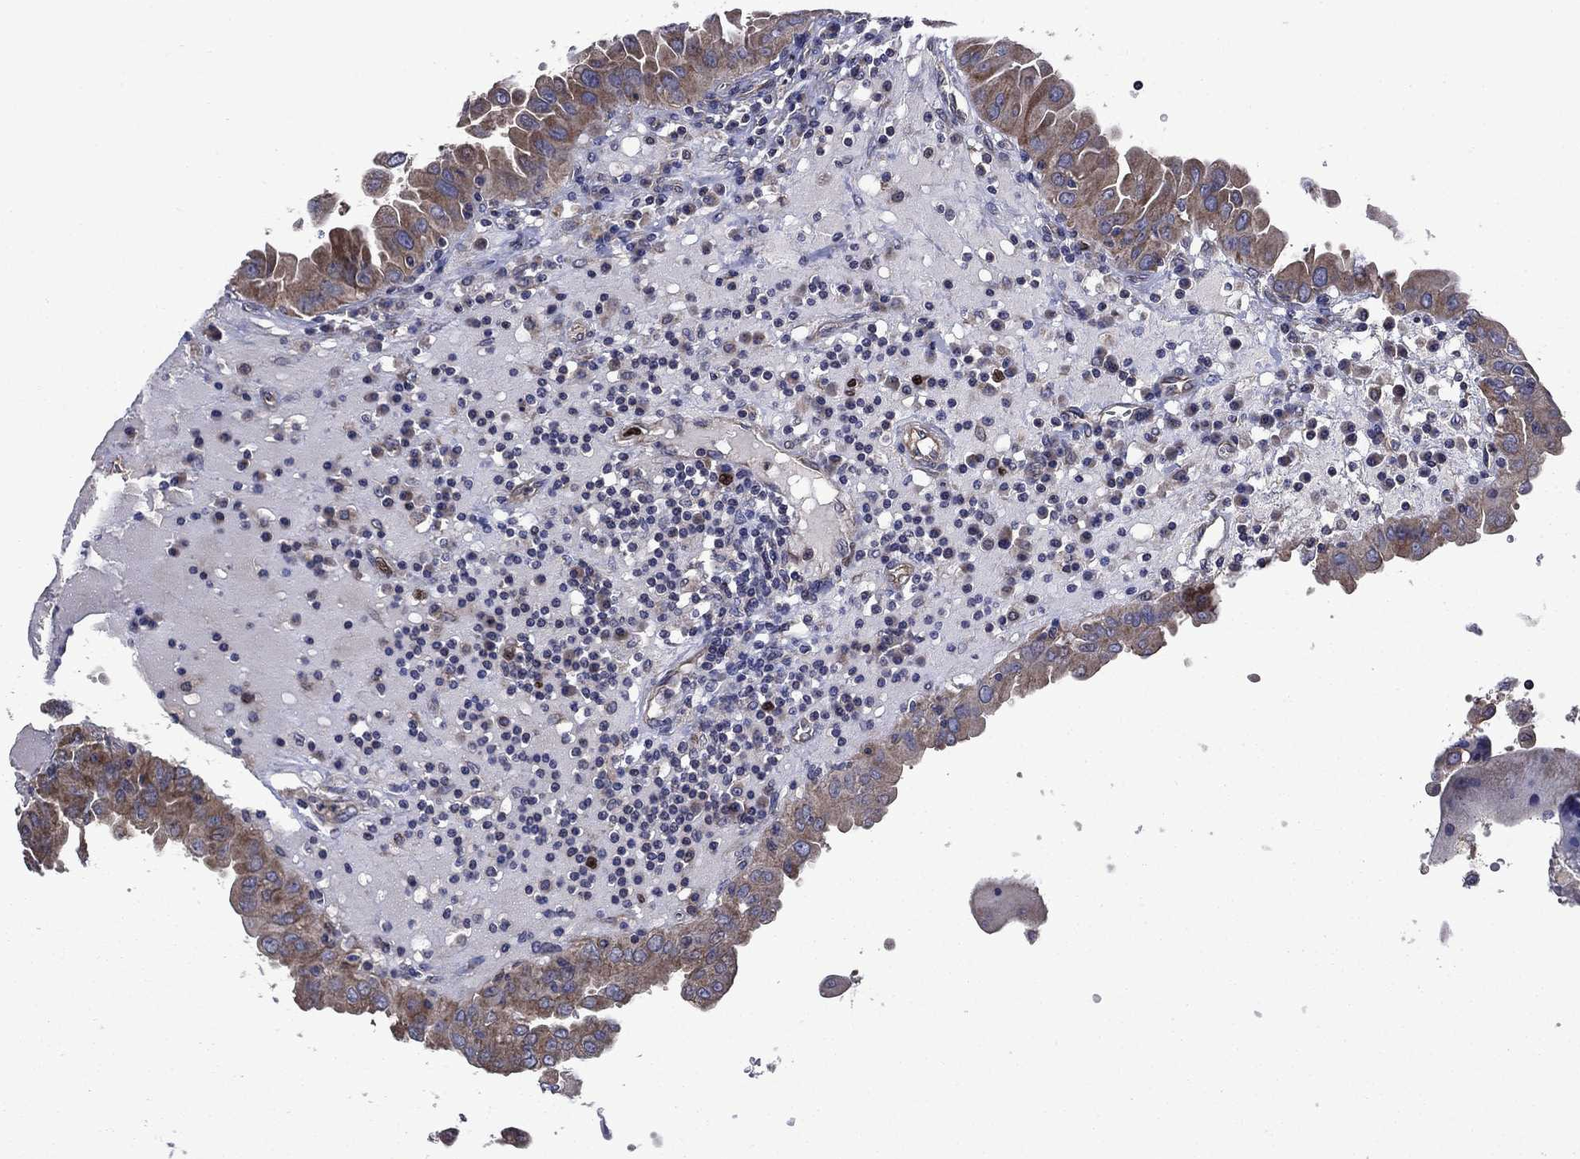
{"staining": {"intensity": "moderate", "quantity": "25%-75%", "location": "cytoplasmic/membranous"}, "tissue": "thyroid cancer", "cell_type": "Tumor cells", "image_type": "cancer", "snomed": [{"axis": "morphology", "description": "Papillary adenocarcinoma, NOS"}, {"axis": "topography", "description": "Thyroid gland"}], "caption": "The photomicrograph shows a brown stain indicating the presence of a protein in the cytoplasmic/membranous of tumor cells in thyroid cancer (papillary adenocarcinoma).", "gene": "KIF22", "patient": {"sex": "female", "age": 37}}